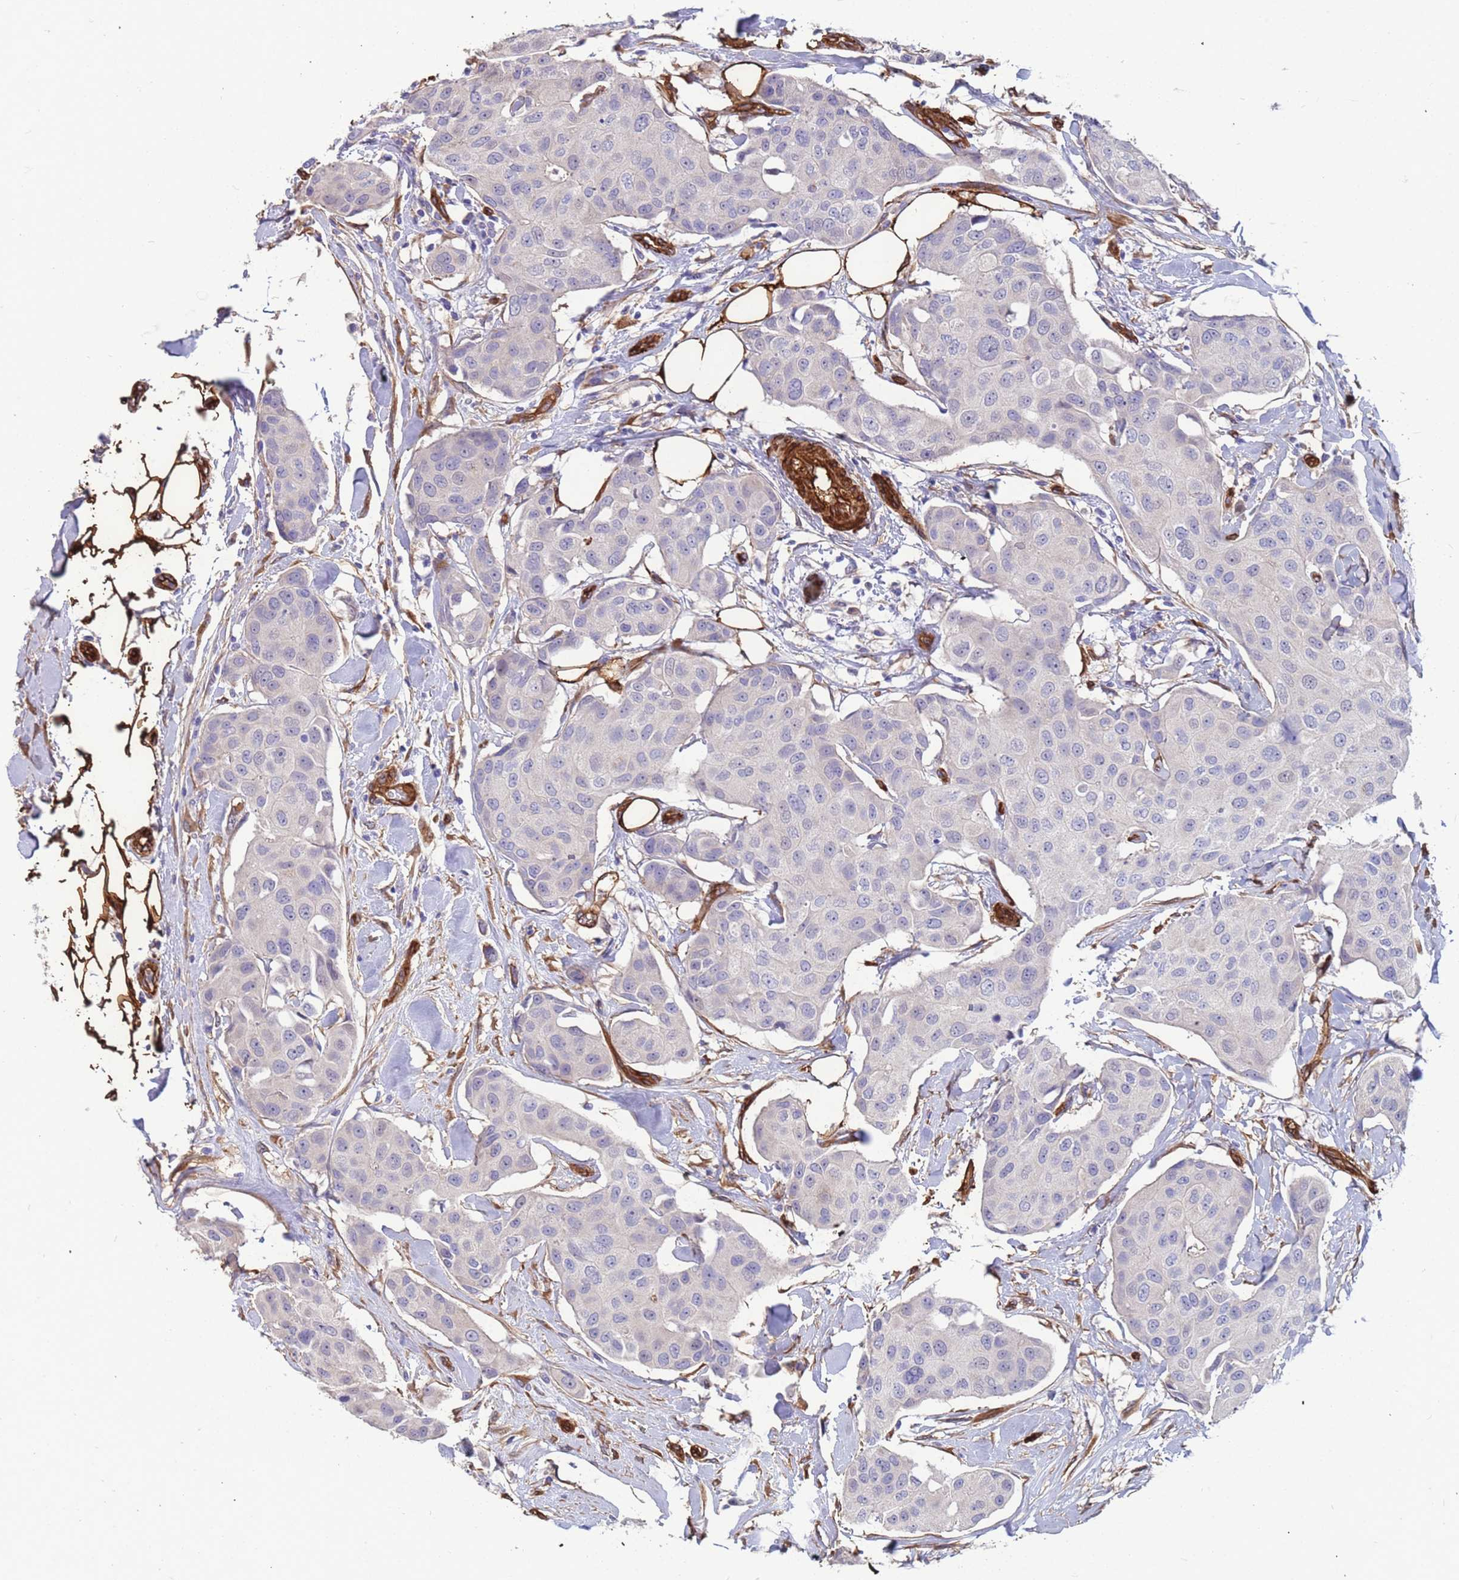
{"staining": {"intensity": "negative", "quantity": "none", "location": "none"}, "tissue": "breast cancer", "cell_type": "Tumor cells", "image_type": "cancer", "snomed": [{"axis": "morphology", "description": "Duct carcinoma"}, {"axis": "topography", "description": "Breast"}, {"axis": "topography", "description": "Lymph node"}], "caption": "This micrograph is of infiltrating ductal carcinoma (breast) stained with IHC to label a protein in brown with the nuclei are counter-stained blue. There is no positivity in tumor cells.", "gene": "EHD2", "patient": {"sex": "female", "age": 80}}